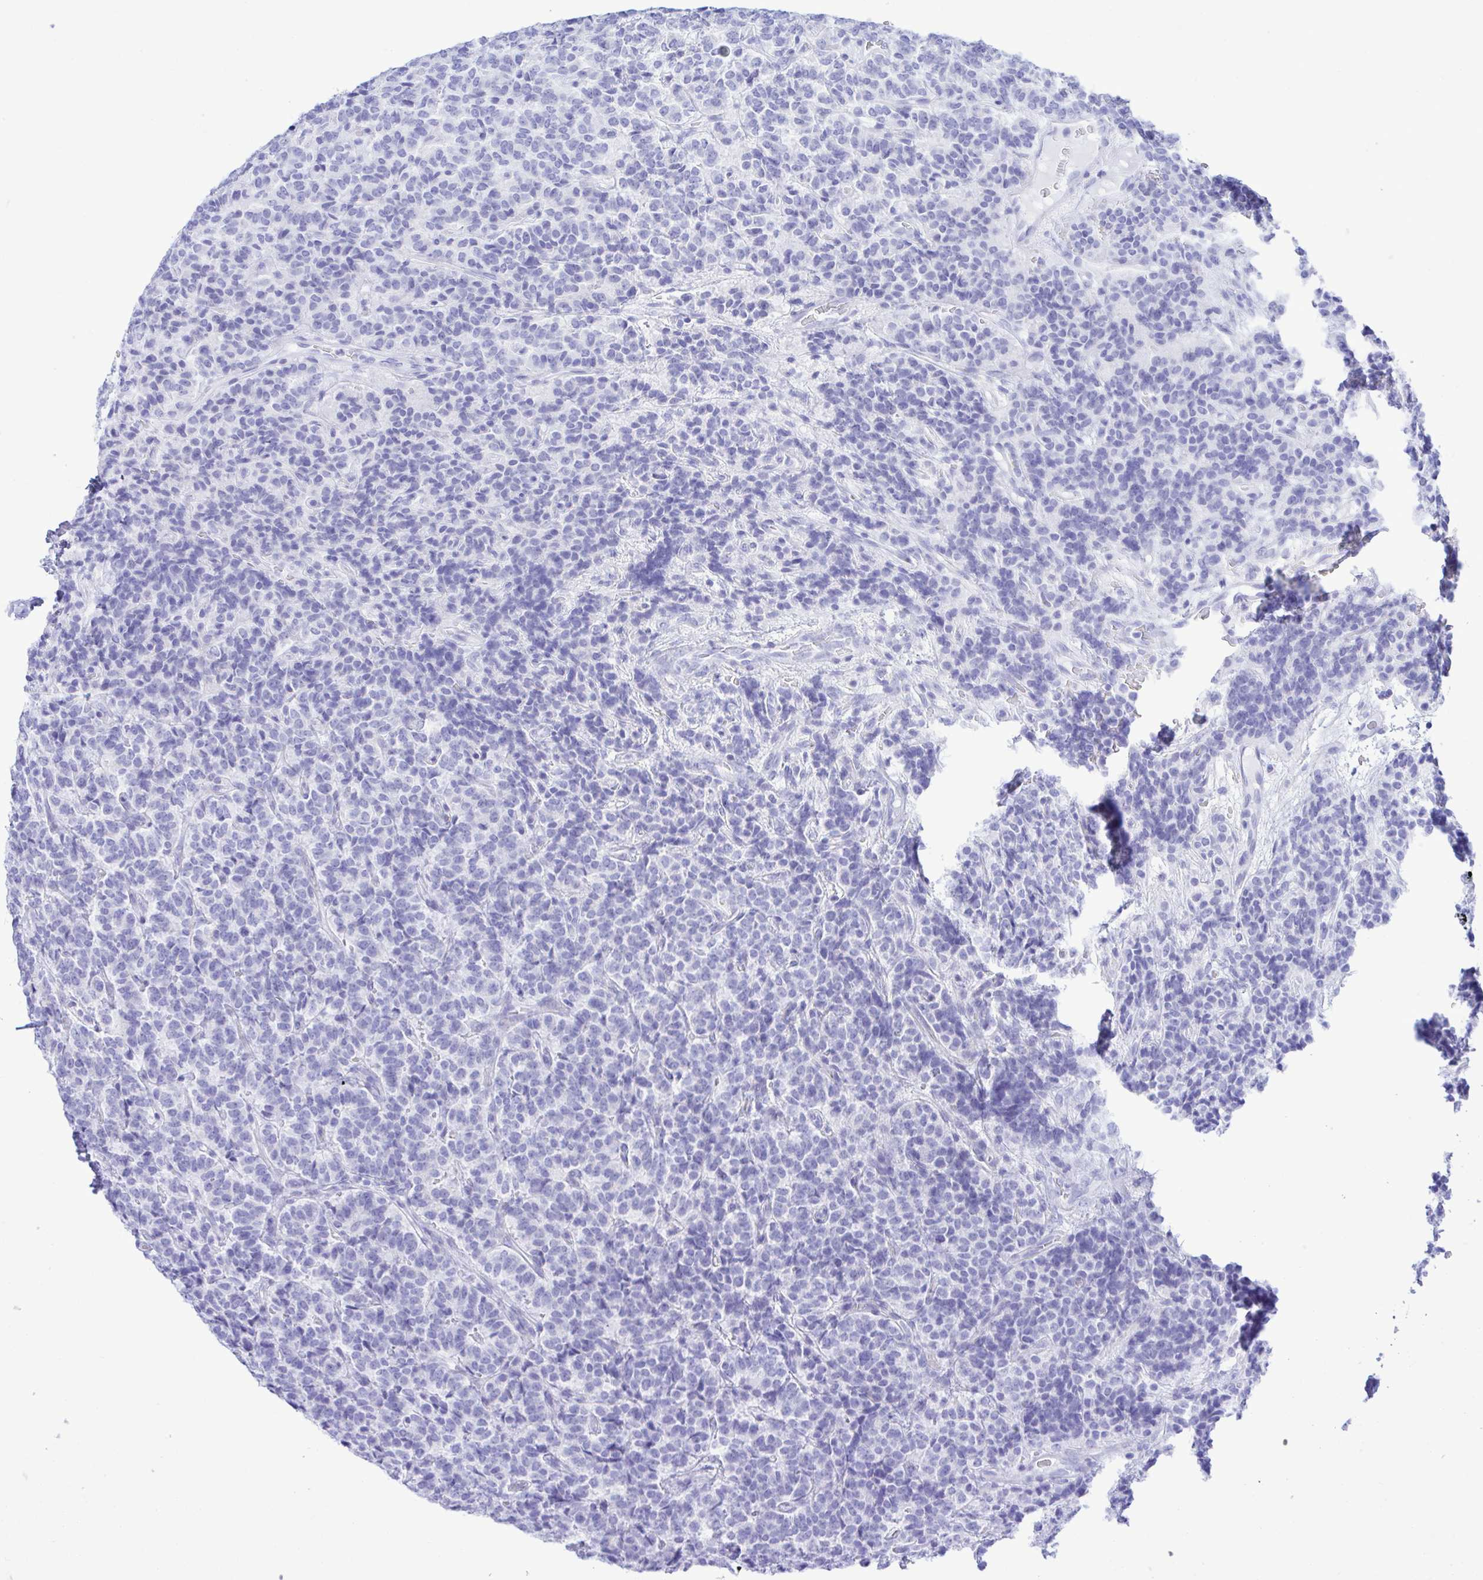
{"staining": {"intensity": "negative", "quantity": "none", "location": "none"}, "tissue": "carcinoid", "cell_type": "Tumor cells", "image_type": "cancer", "snomed": [{"axis": "morphology", "description": "Carcinoid, malignant, NOS"}, {"axis": "topography", "description": "Pancreas"}], "caption": "High power microscopy image of an IHC image of malignant carcinoid, revealing no significant expression in tumor cells. Nuclei are stained in blue.", "gene": "SELENOV", "patient": {"sex": "male", "age": 36}}